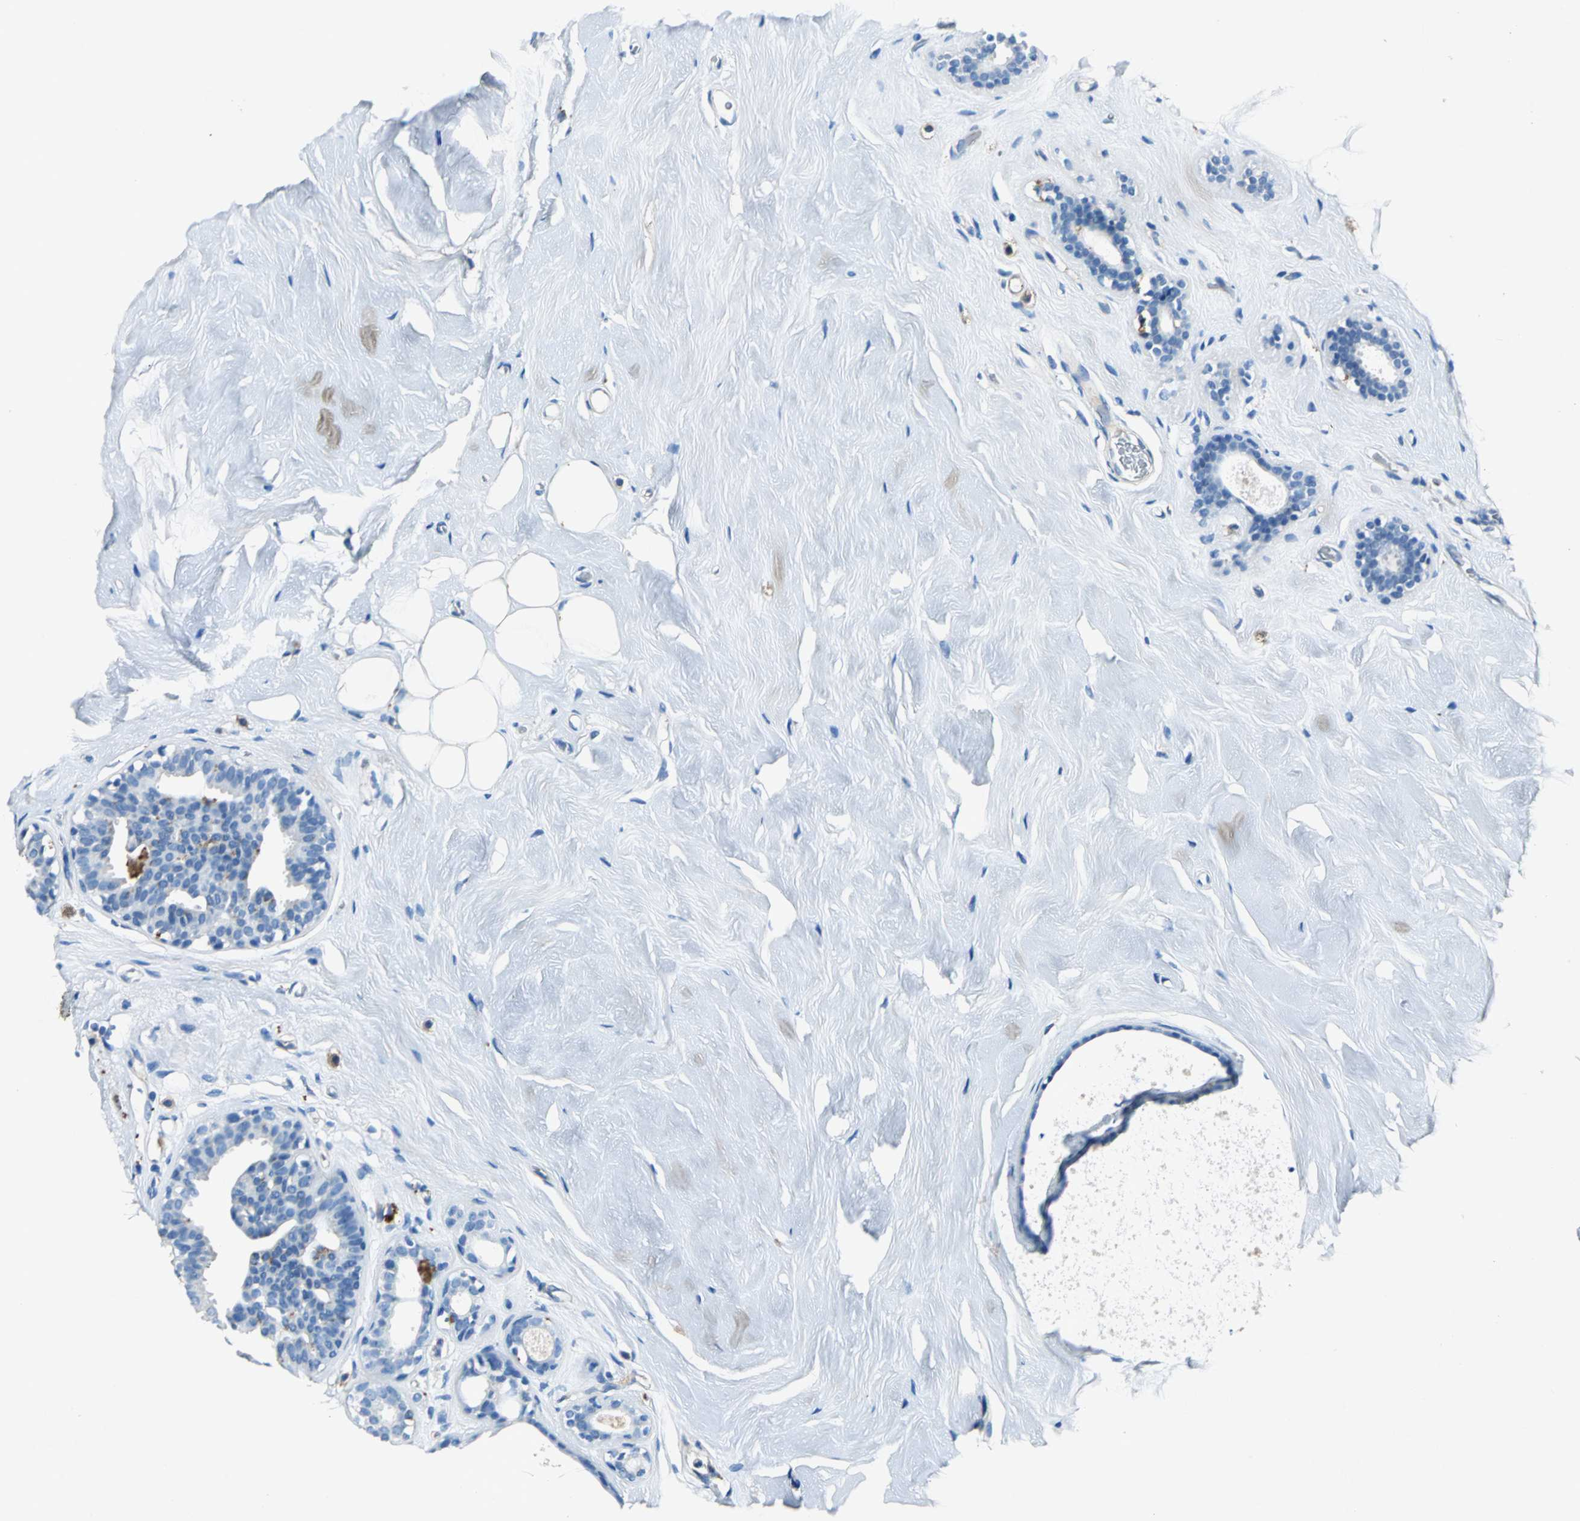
{"staining": {"intensity": "negative", "quantity": "none", "location": "none"}, "tissue": "breast", "cell_type": "Adipocytes", "image_type": "normal", "snomed": [{"axis": "morphology", "description": "Normal tissue, NOS"}, {"axis": "topography", "description": "Breast"}], "caption": "Immunohistochemical staining of normal human breast reveals no significant positivity in adipocytes. The staining was performed using DAB (3,3'-diaminobenzidine) to visualize the protein expression in brown, while the nuclei were stained in blue with hematoxylin (Magnification: 20x).", "gene": "RPS13", "patient": {"sex": "female", "age": 75}}